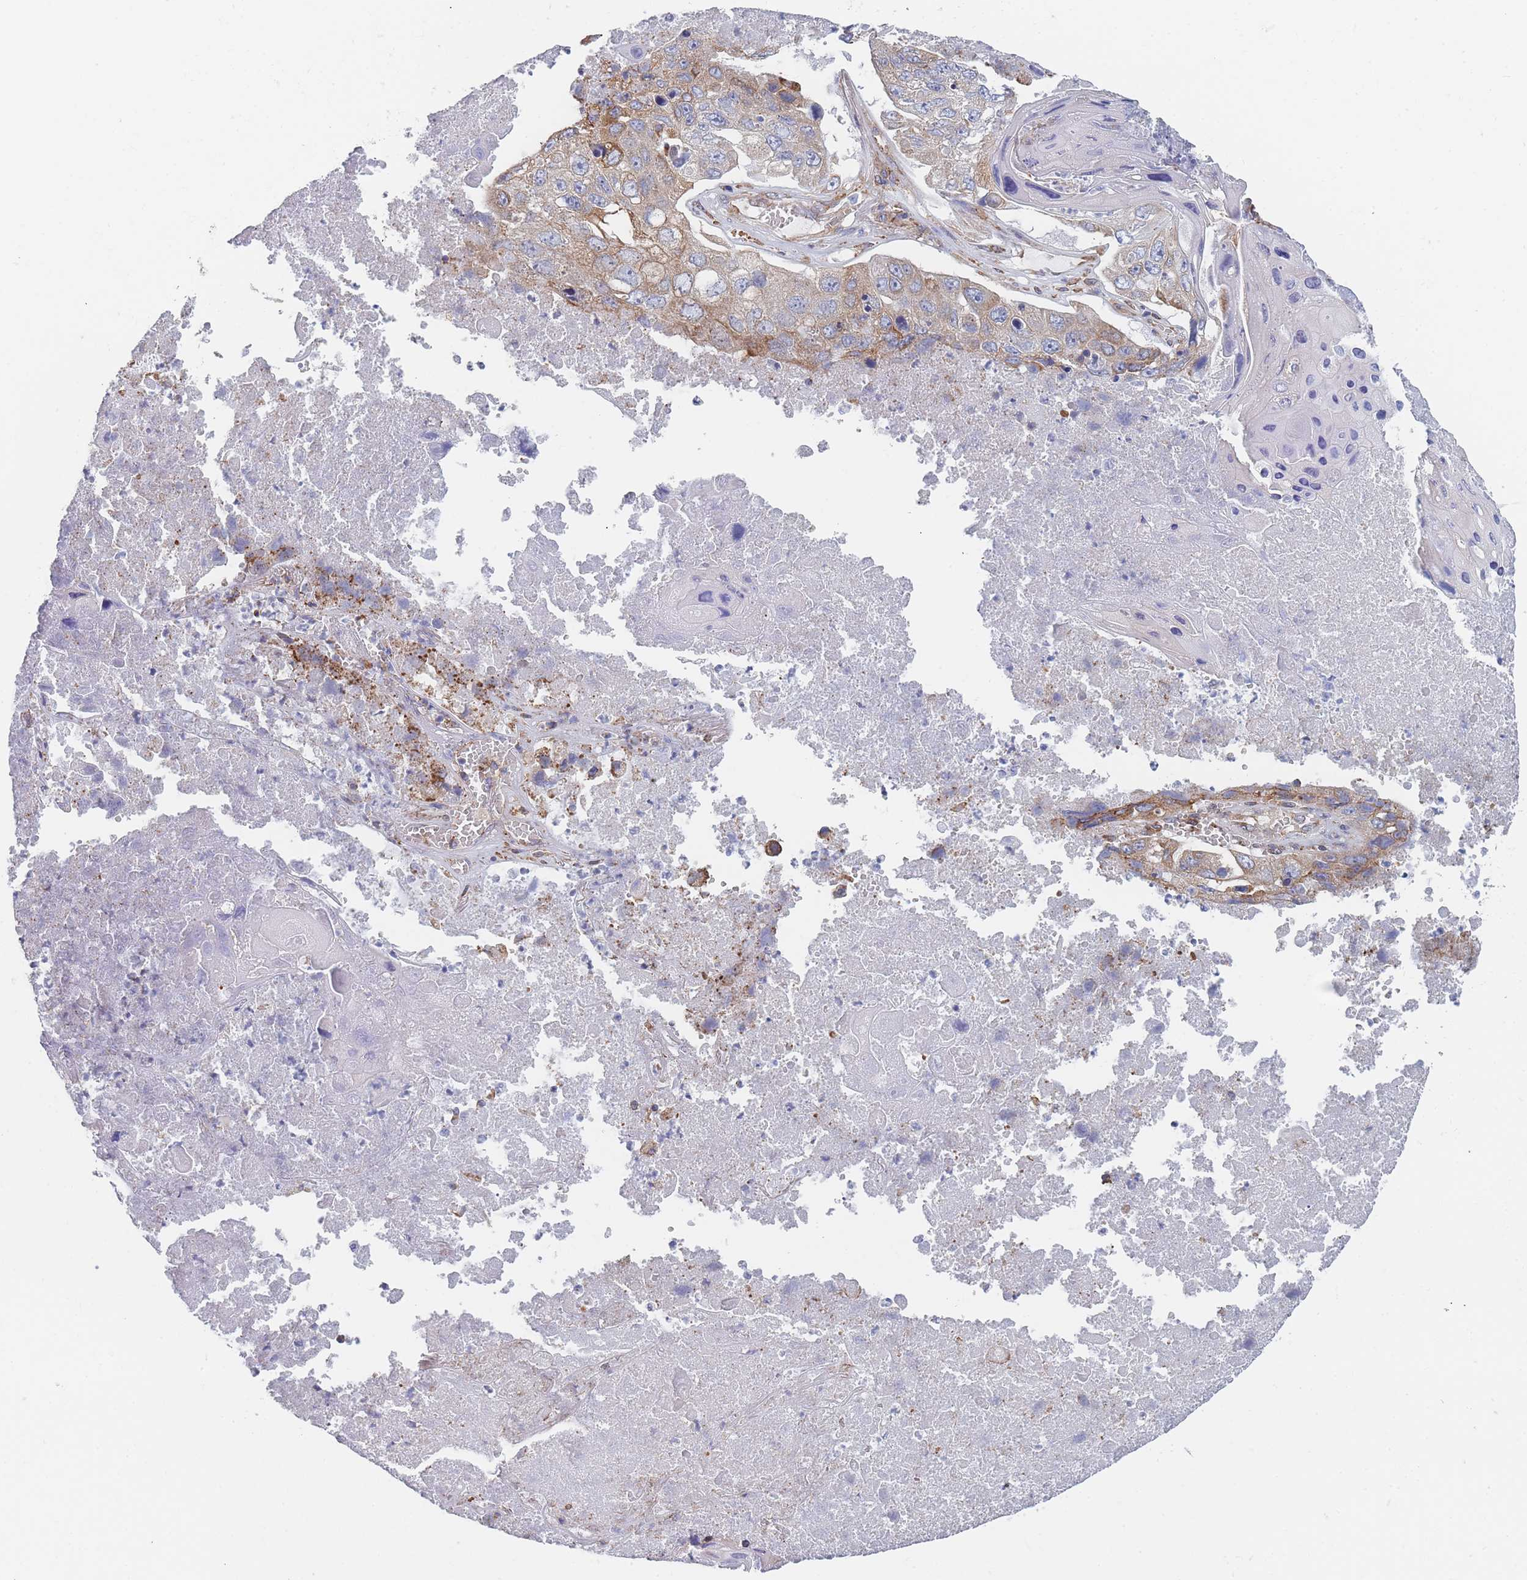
{"staining": {"intensity": "moderate", "quantity": "<25%", "location": "cytoplasmic/membranous"}, "tissue": "lung cancer", "cell_type": "Tumor cells", "image_type": "cancer", "snomed": [{"axis": "morphology", "description": "Squamous cell carcinoma, NOS"}, {"axis": "topography", "description": "Lung"}], "caption": "High-power microscopy captured an immunohistochemistry micrograph of lung cancer (squamous cell carcinoma), revealing moderate cytoplasmic/membranous positivity in about <25% of tumor cells.", "gene": "OR7C2", "patient": {"sex": "male", "age": 61}}